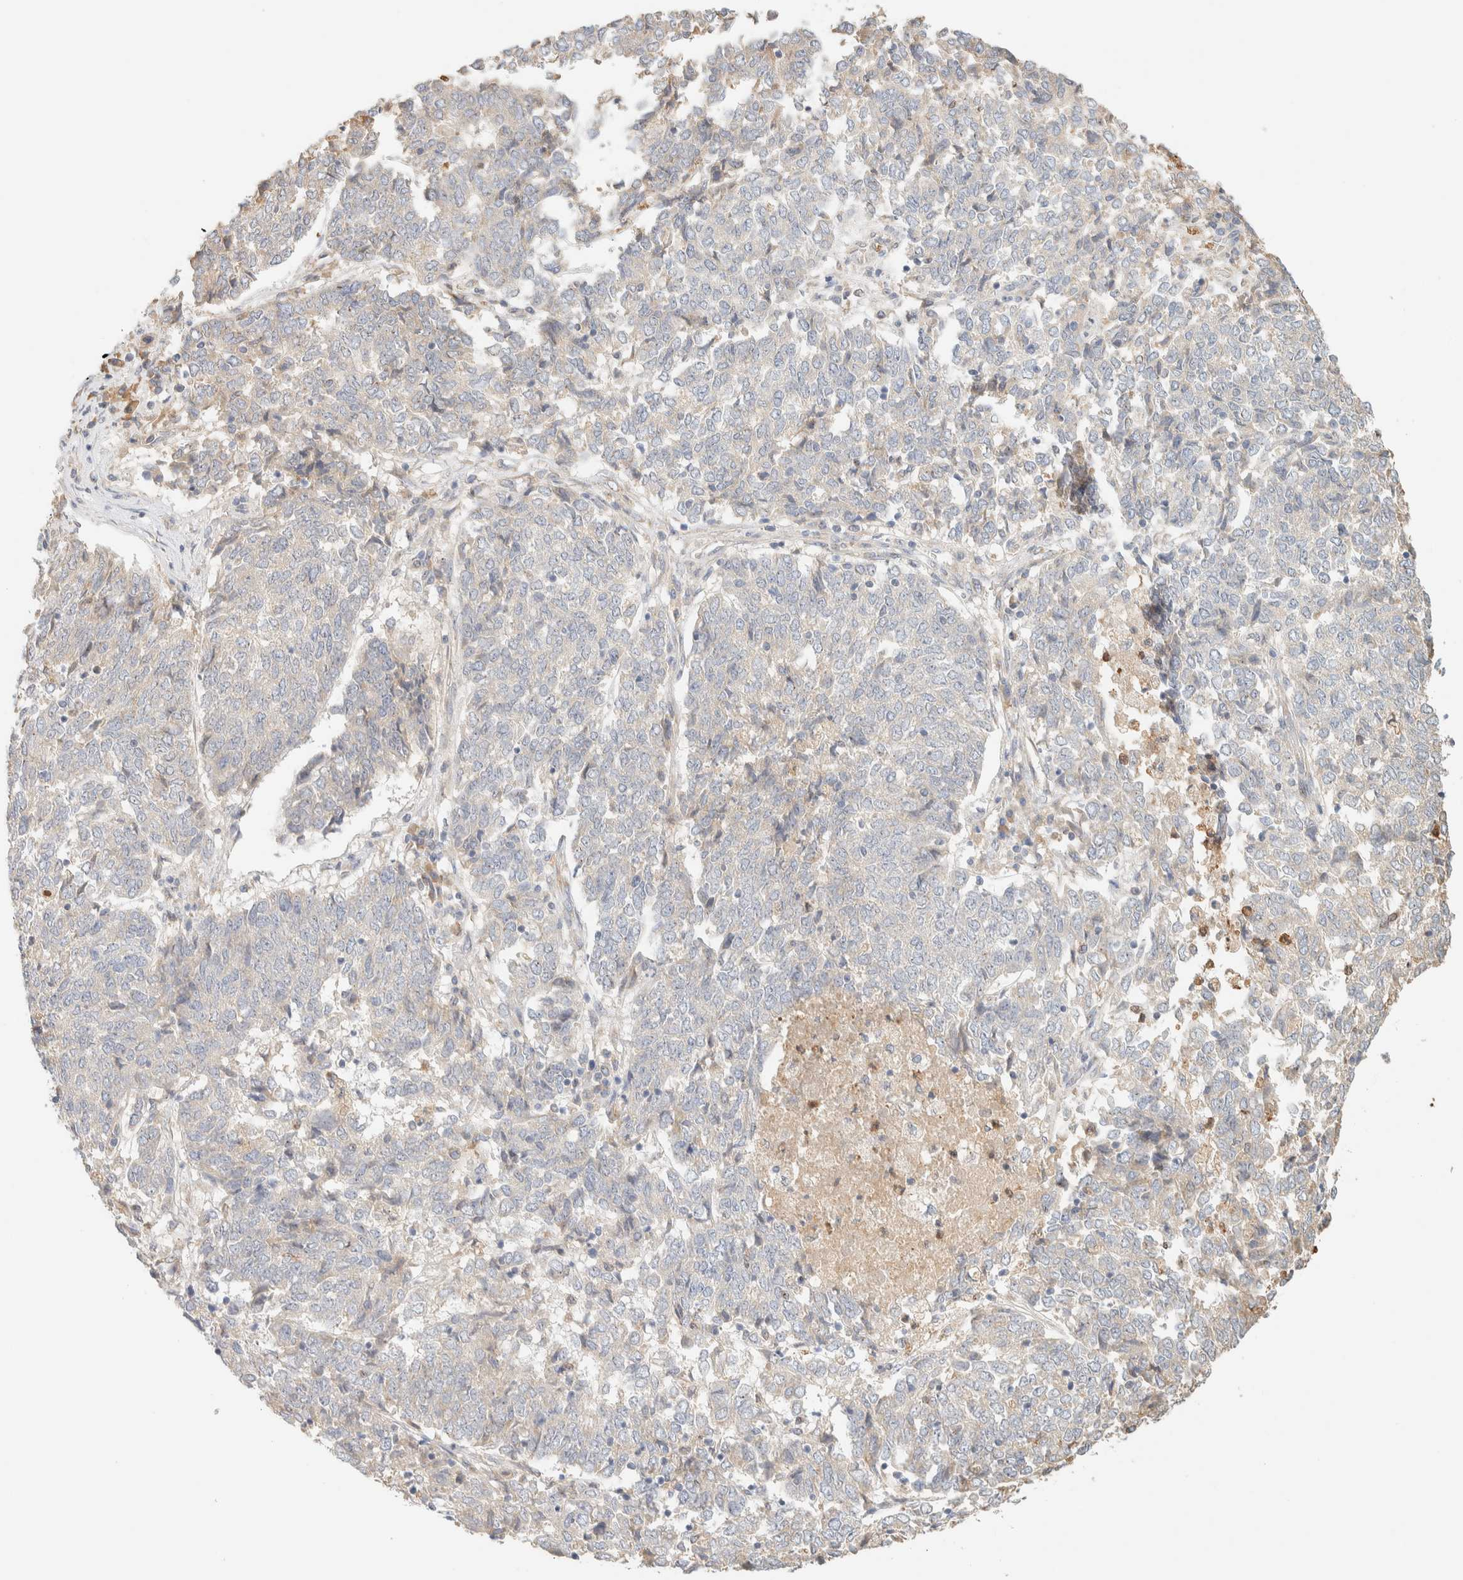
{"staining": {"intensity": "weak", "quantity": "25%-75%", "location": "cytoplasmic/membranous"}, "tissue": "endometrial cancer", "cell_type": "Tumor cells", "image_type": "cancer", "snomed": [{"axis": "morphology", "description": "Adenocarcinoma, NOS"}, {"axis": "topography", "description": "Endometrium"}], "caption": "Adenocarcinoma (endometrial) stained for a protein shows weak cytoplasmic/membranous positivity in tumor cells. (brown staining indicates protein expression, while blue staining denotes nuclei).", "gene": "TTC3", "patient": {"sex": "female", "age": 80}}